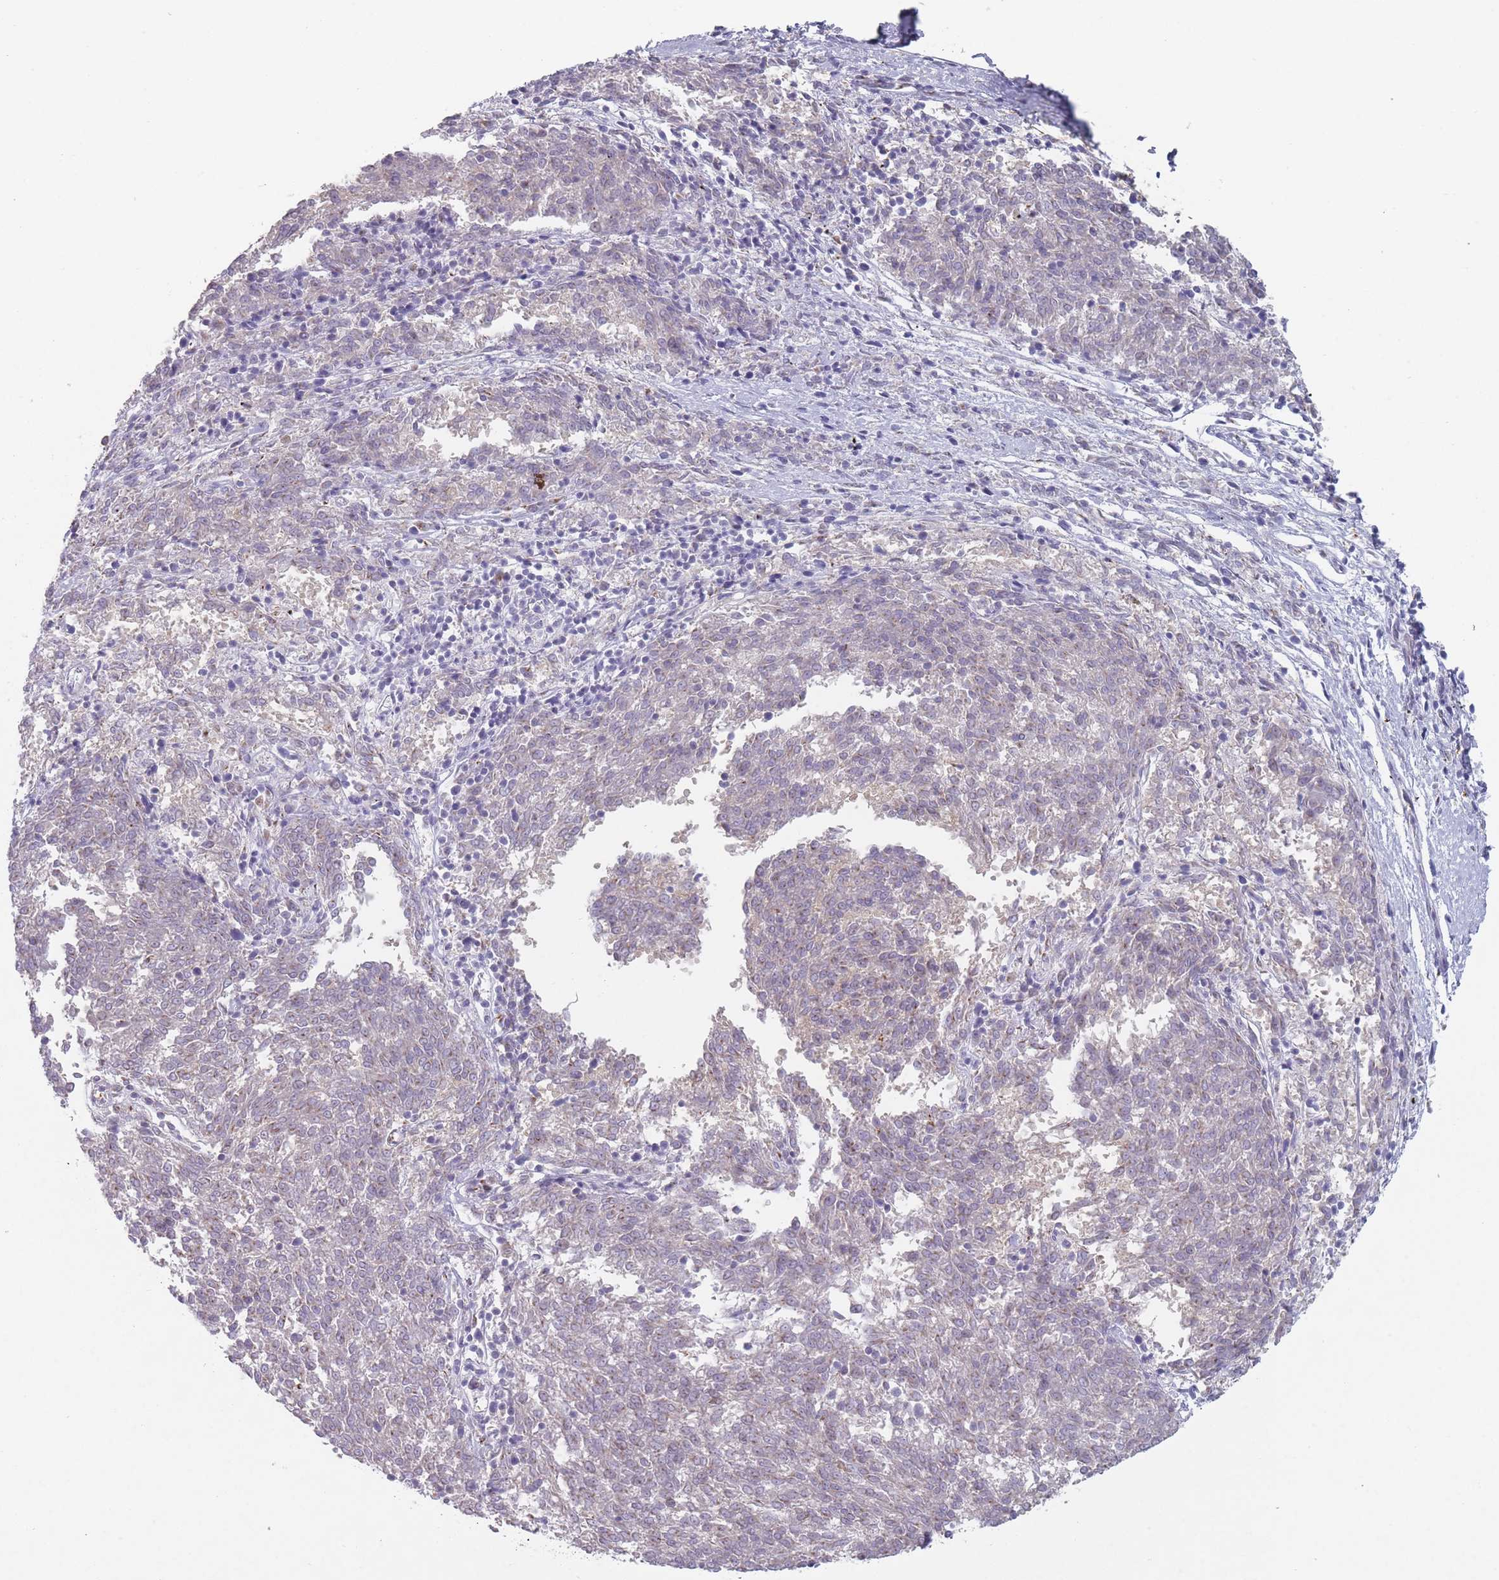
{"staining": {"intensity": "negative", "quantity": "none", "location": "none"}, "tissue": "melanoma", "cell_type": "Tumor cells", "image_type": "cancer", "snomed": [{"axis": "morphology", "description": "Malignant melanoma, NOS"}, {"axis": "topography", "description": "Skin"}], "caption": "An image of malignant melanoma stained for a protein exhibits no brown staining in tumor cells.", "gene": "MAN1B1", "patient": {"sex": "female", "age": 72}}